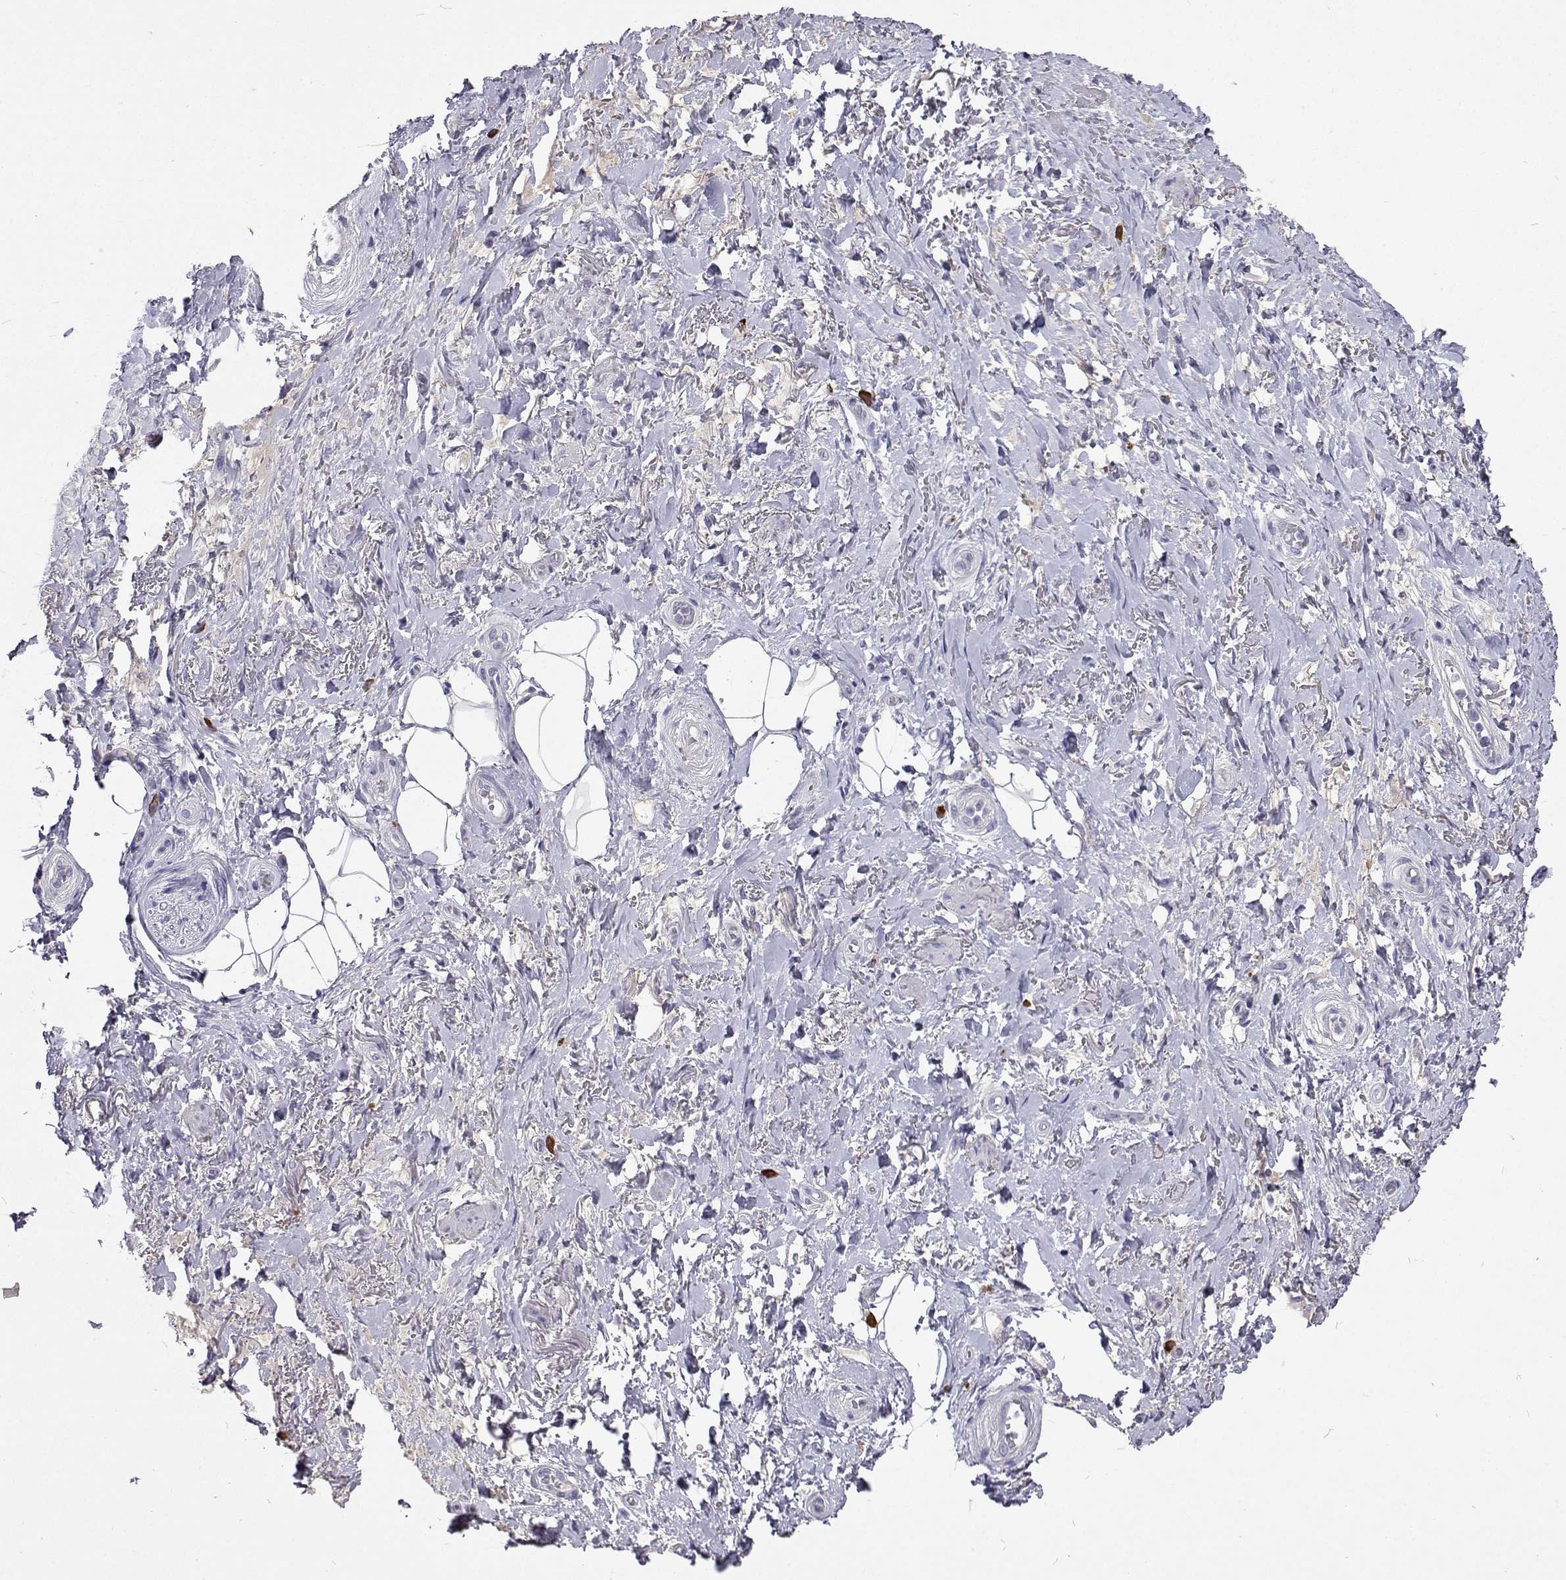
{"staining": {"intensity": "negative", "quantity": "none", "location": "none"}, "tissue": "adipose tissue", "cell_type": "Adipocytes", "image_type": "normal", "snomed": [{"axis": "morphology", "description": "Normal tissue, NOS"}, {"axis": "topography", "description": "Anal"}, {"axis": "topography", "description": "Peripheral nerve tissue"}], "caption": "Protein analysis of normal adipose tissue exhibits no significant positivity in adipocytes.", "gene": "CFAP44", "patient": {"sex": "male", "age": 53}}